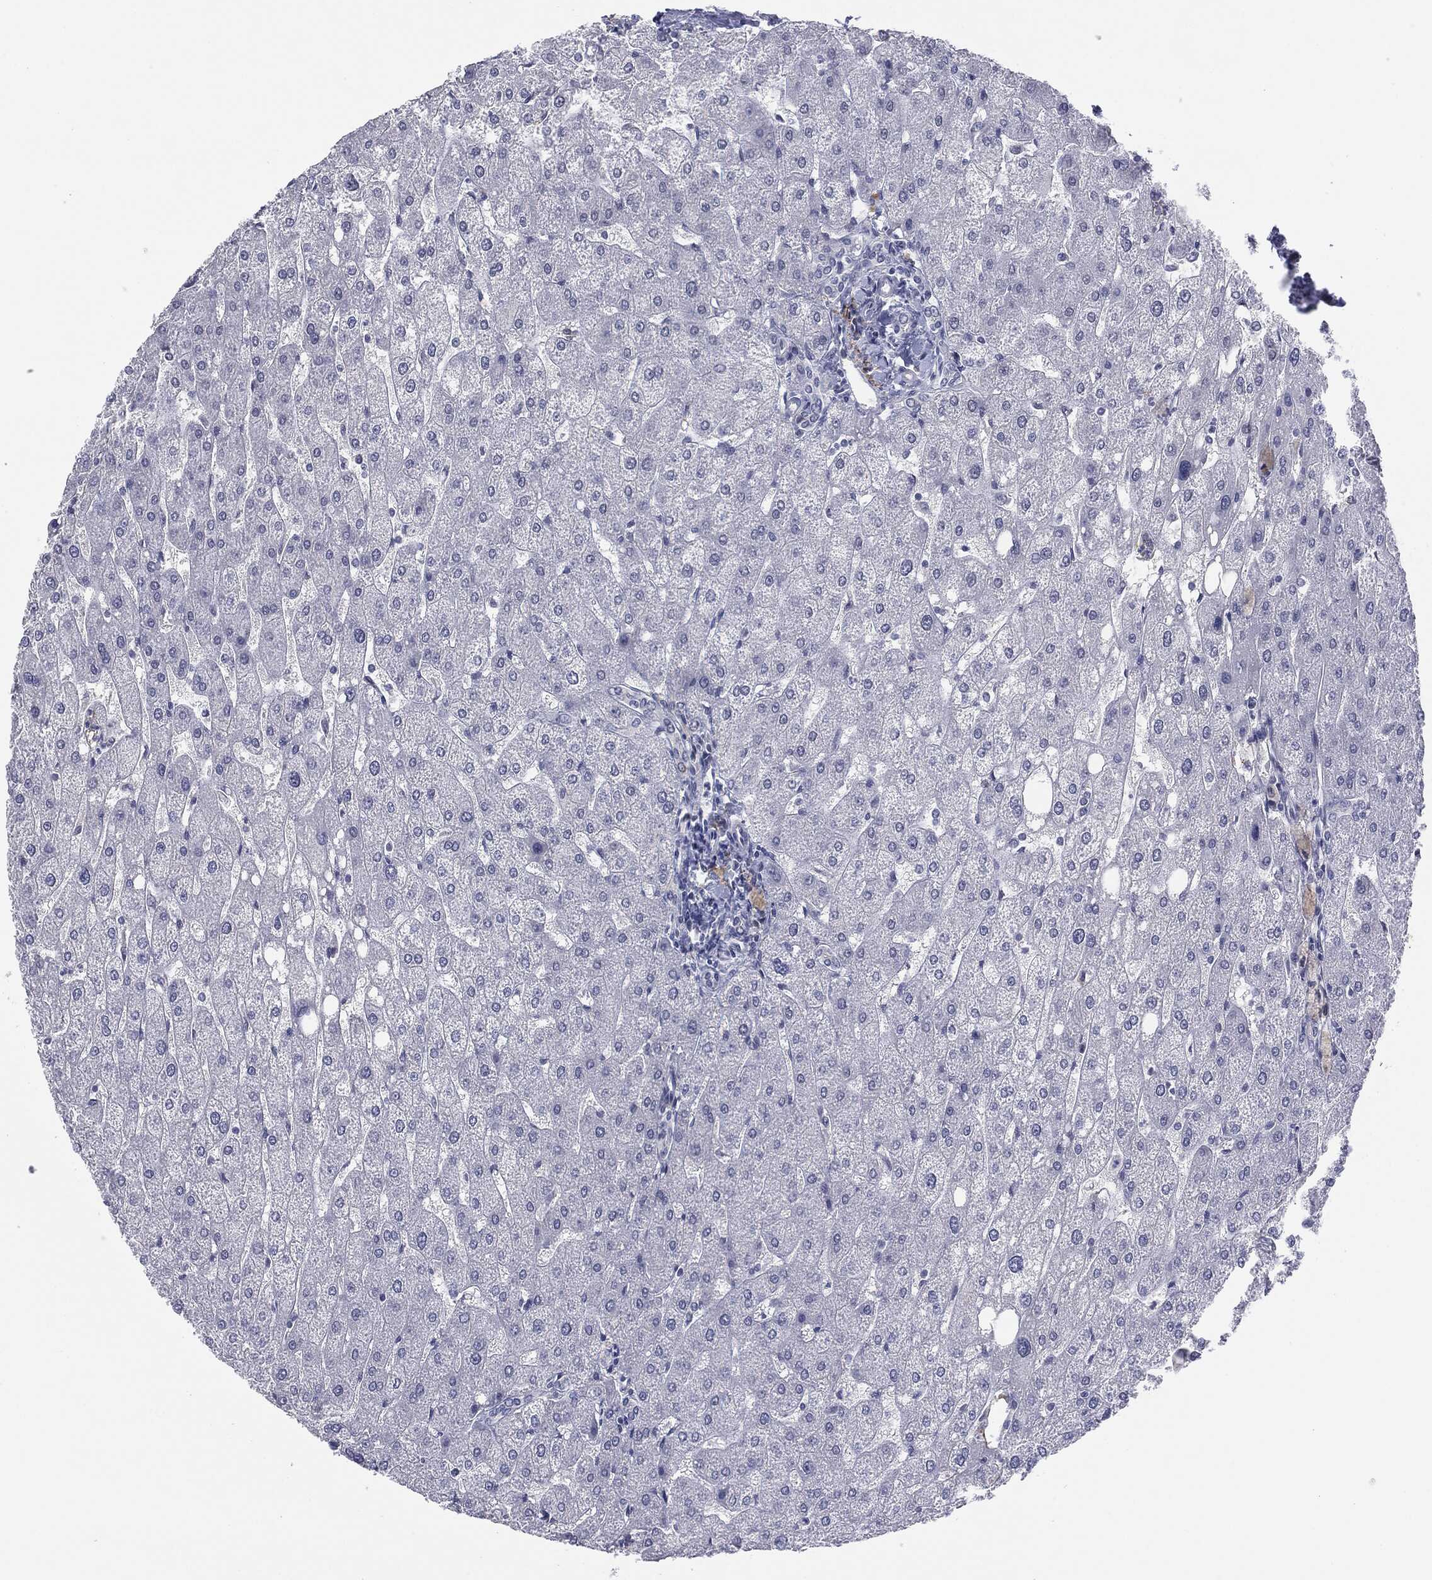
{"staining": {"intensity": "negative", "quantity": "none", "location": "none"}, "tissue": "liver", "cell_type": "Cholangiocytes", "image_type": "normal", "snomed": [{"axis": "morphology", "description": "Normal tissue, NOS"}, {"axis": "topography", "description": "Liver"}], "caption": "This is an immunohistochemistry histopathology image of normal human liver. There is no expression in cholangiocytes.", "gene": "SLC5A5", "patient": {"sex": "male", "age": 67}}